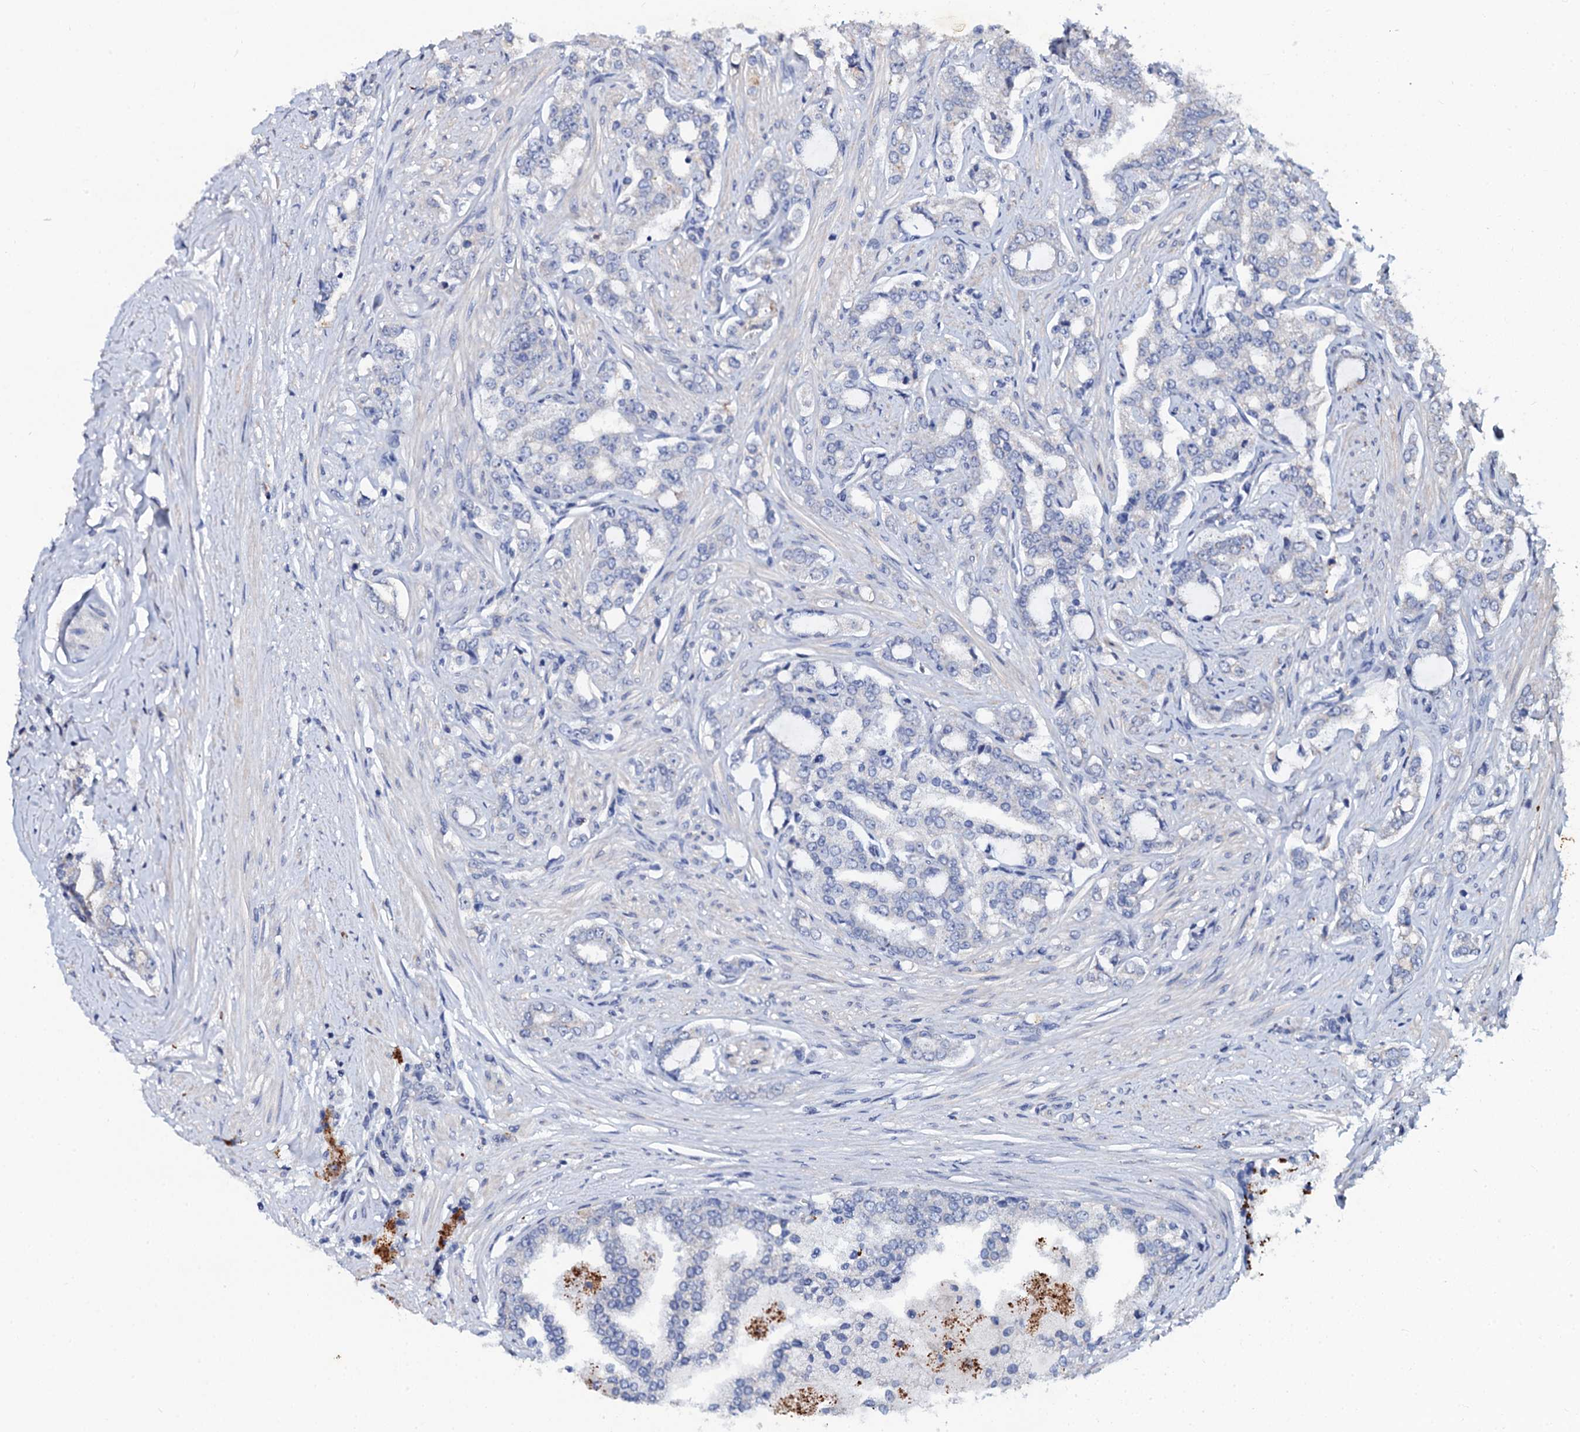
{"staining": {"intensity": "negative", "quantity": "none", "location": "none"}, "tissue": "prostate cancer", "cell_type": "Tumor cells", "image_type": "cancer", "snomed": [{"axis": "morphology", "description": "Adenocarcinoma, High grade"}, {"axis": "topography", "description": "Prostate"}], "caption": "An image of prostate adenocarcinoma (high-grade) stained for a protein reveals no brown staining in tumor cells. (DAB (3,3'-diaminobenzidine) immunohistochemistry with hematoxylin counter stain).", "gene": "SLC37A4", "patient": {"sex": "male", "age": 64}}